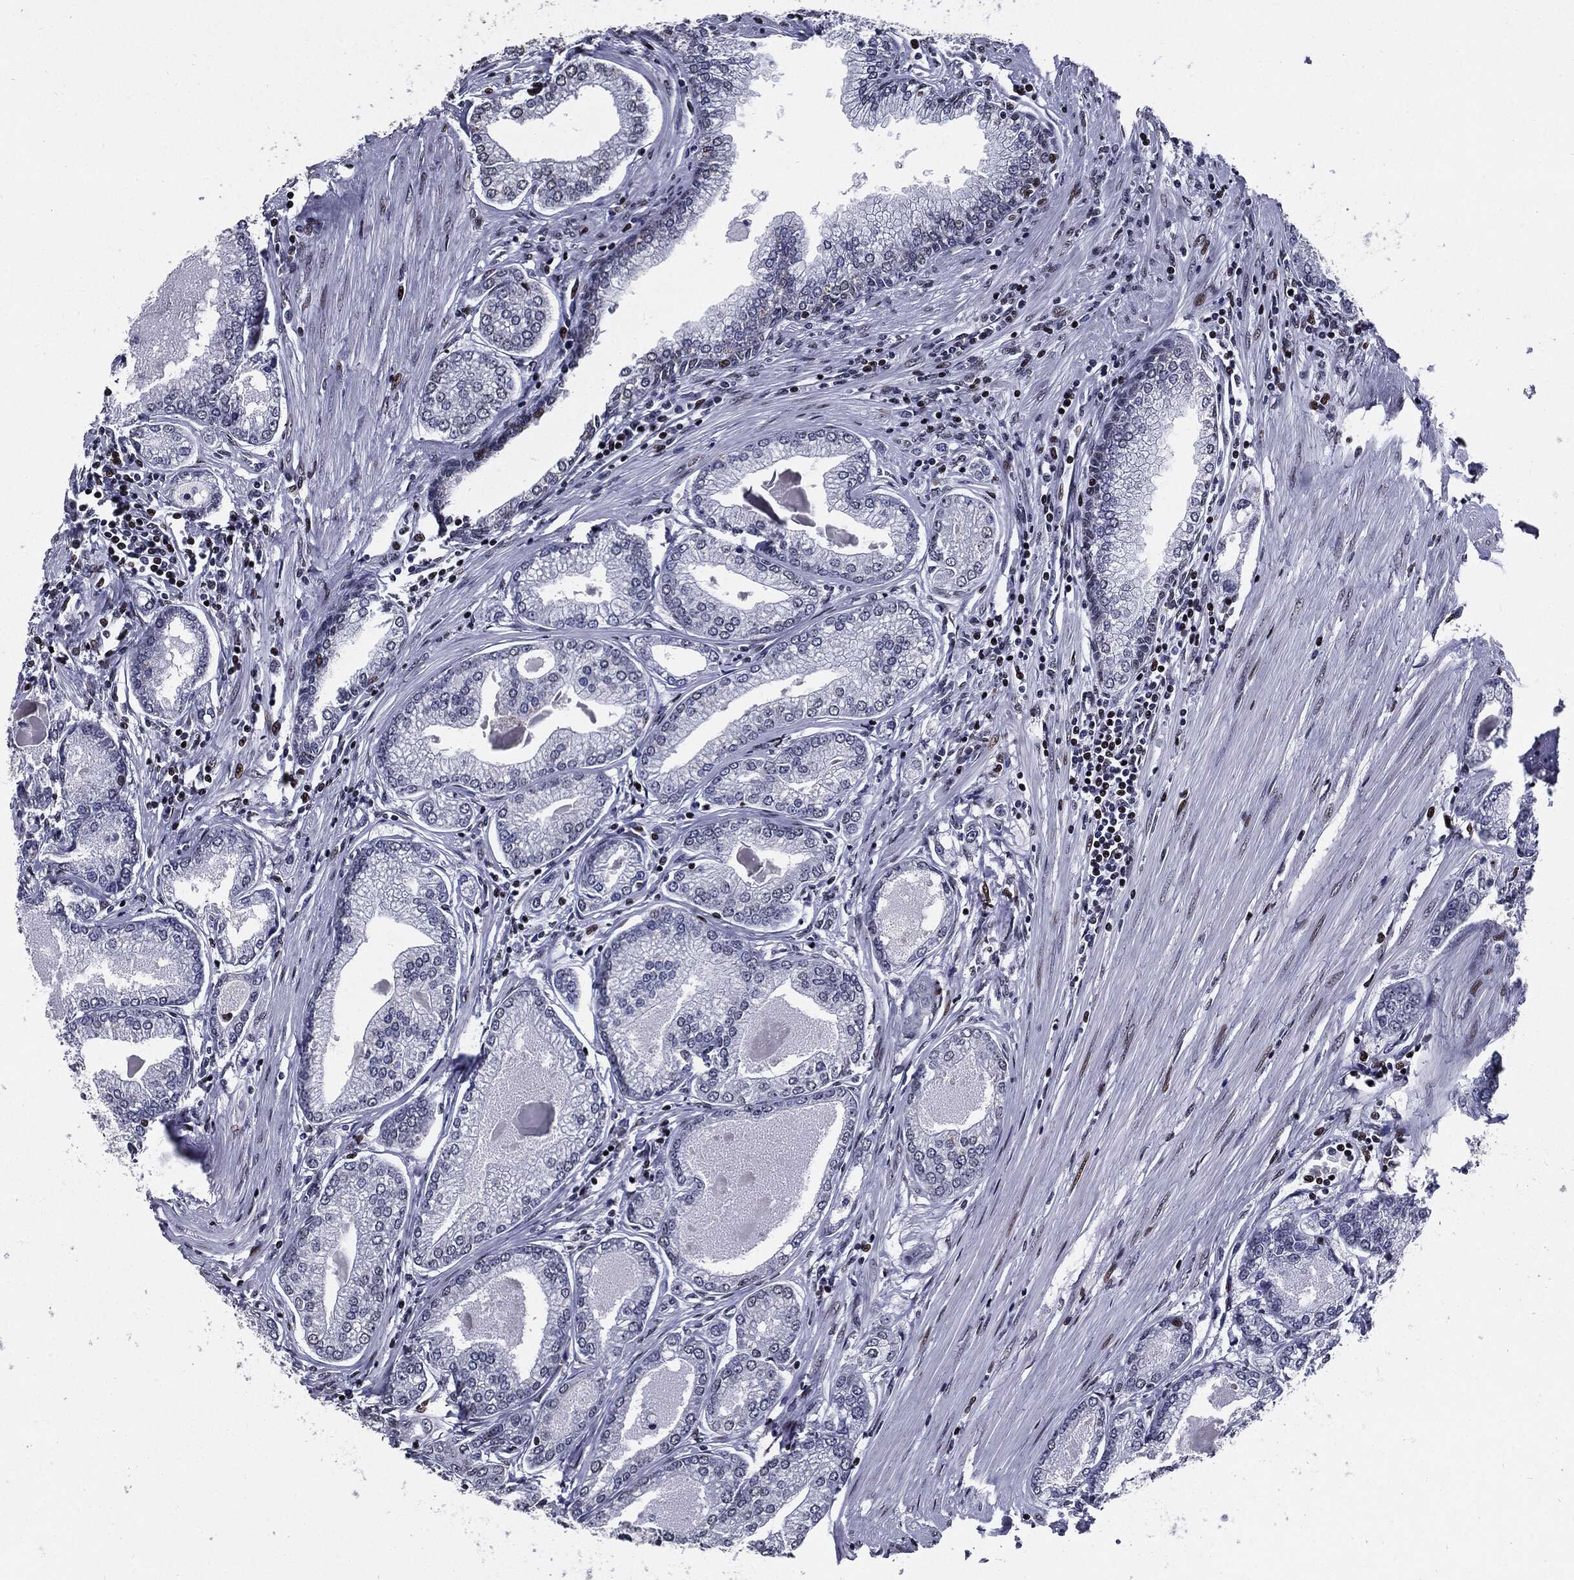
{"staining": {"intensity": "negative", "quantity": "none", "location": "none"}, "tissue": "prostate cancer", "cell_type": "Tumor cells", "image_type": "cancer", "snomed": [{"axis": "morphology", "description": "Adenocarcinoma, Low grade"}, {"axis": "topography", "description": "Prostate"}], "caption": "Immunohistochemistry (IHC) of human prostate low-grade adenocarcinoma demonstrates no staining in tumor cells. (Brightfield microscopy of DAB immunohistochemistry (IHC) at high magnification).", "gene": "ZFP91", "patient": {"sex": "male", "age": 72}}